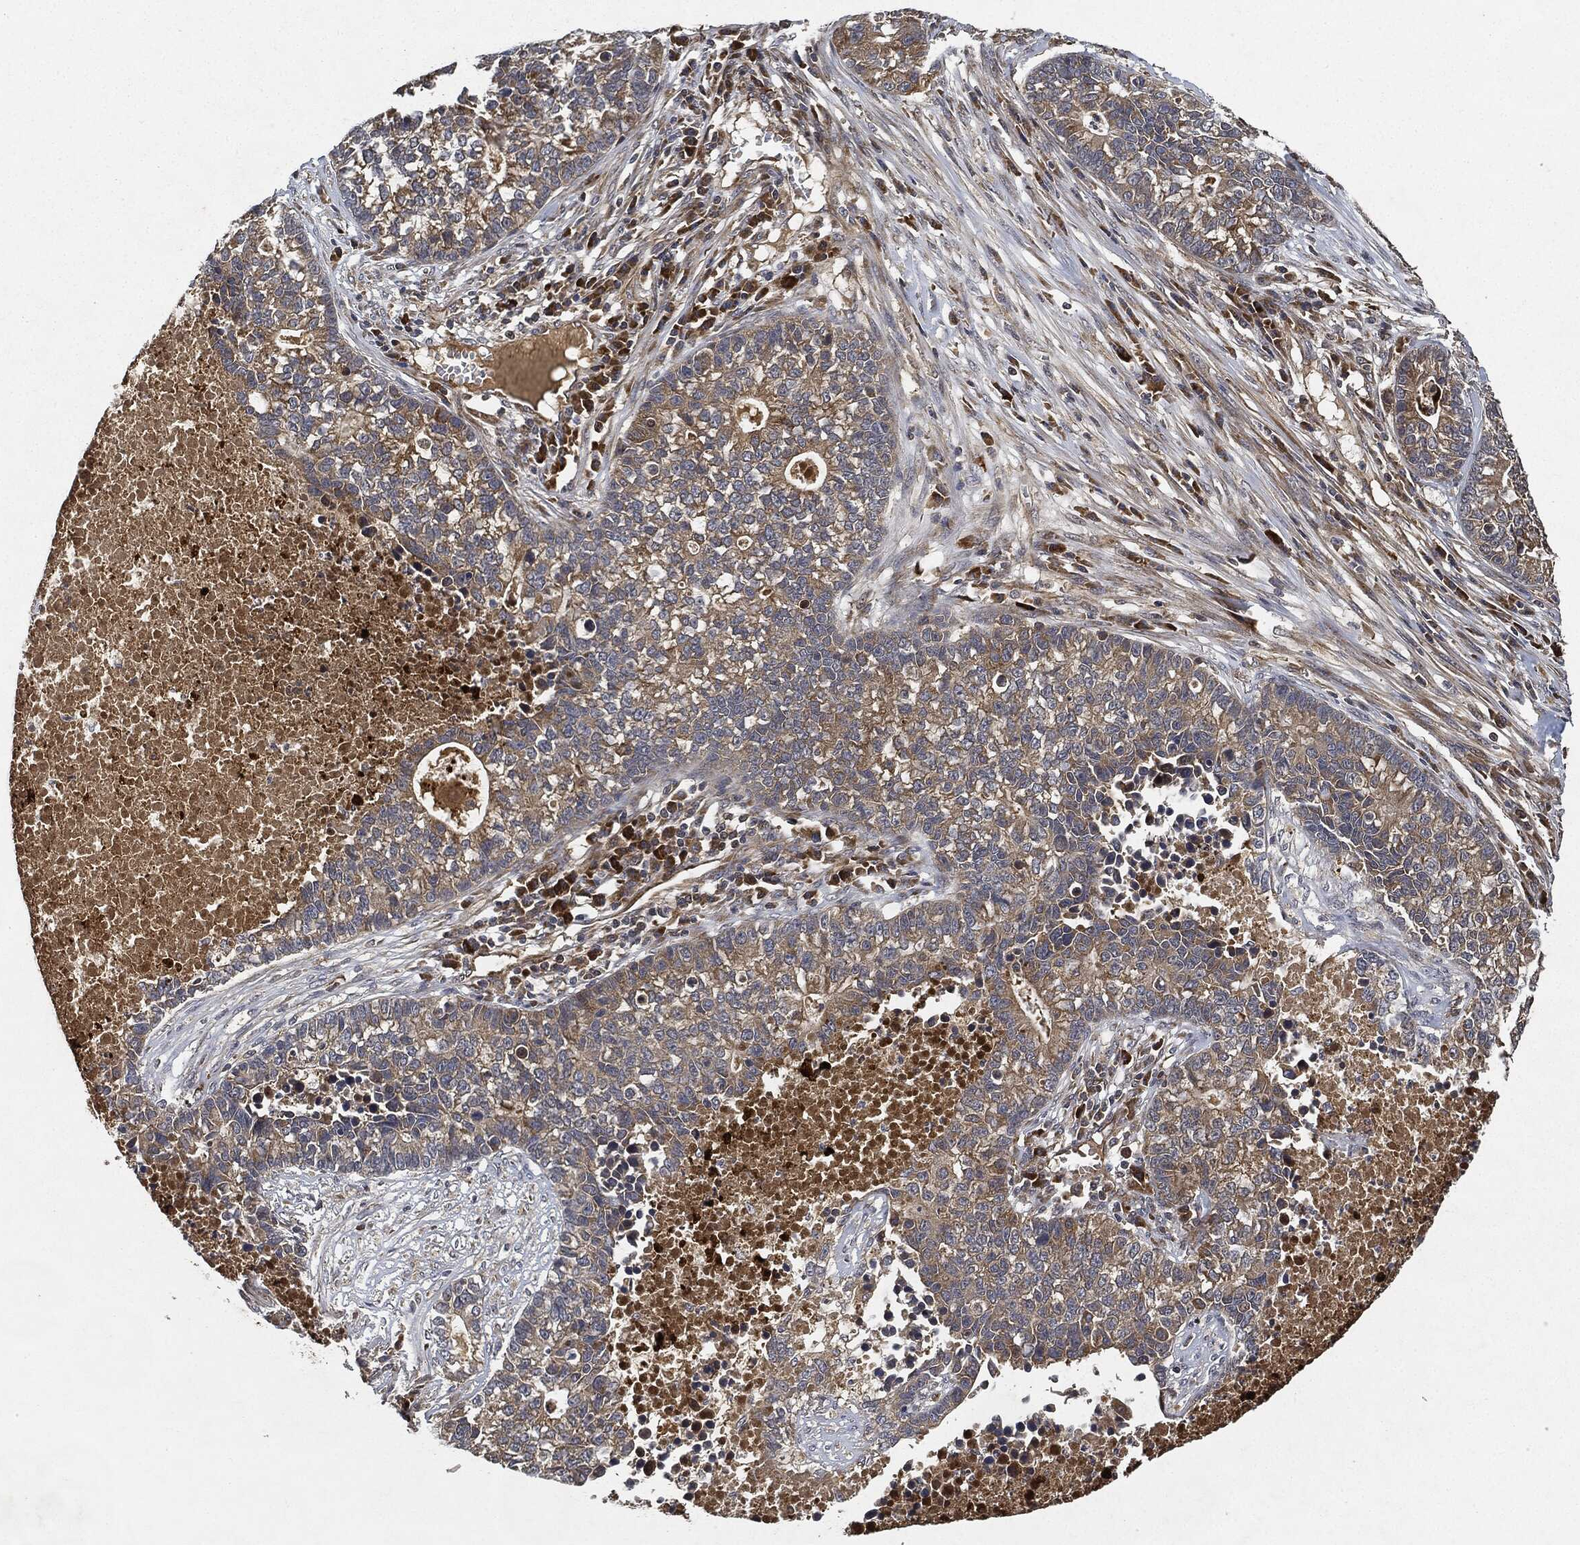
{"staining": {"intensity": "weak", "quantity": "25%-75%", "location": "cytoplasmic/membranous"}, "tissue": "lung cancer", "cell_type": "Tumor cells", "image_type": "cancer", "snomed": [{"axis": "morphology", "description": "Adenocarcinoma, NOS"}, {"axis": "topography", "description": "Lung"}], "caption": "DAB (3,3'-diaminobenzidine) immunohistochemical staining of human adenocarcinoma (lung) demonstrates weak cytoplasmic/membranous protein positivity in about 25%-75% of tumor cells.", "gene": "MLST8", "patient": {"sex": "male", "age": 57}}